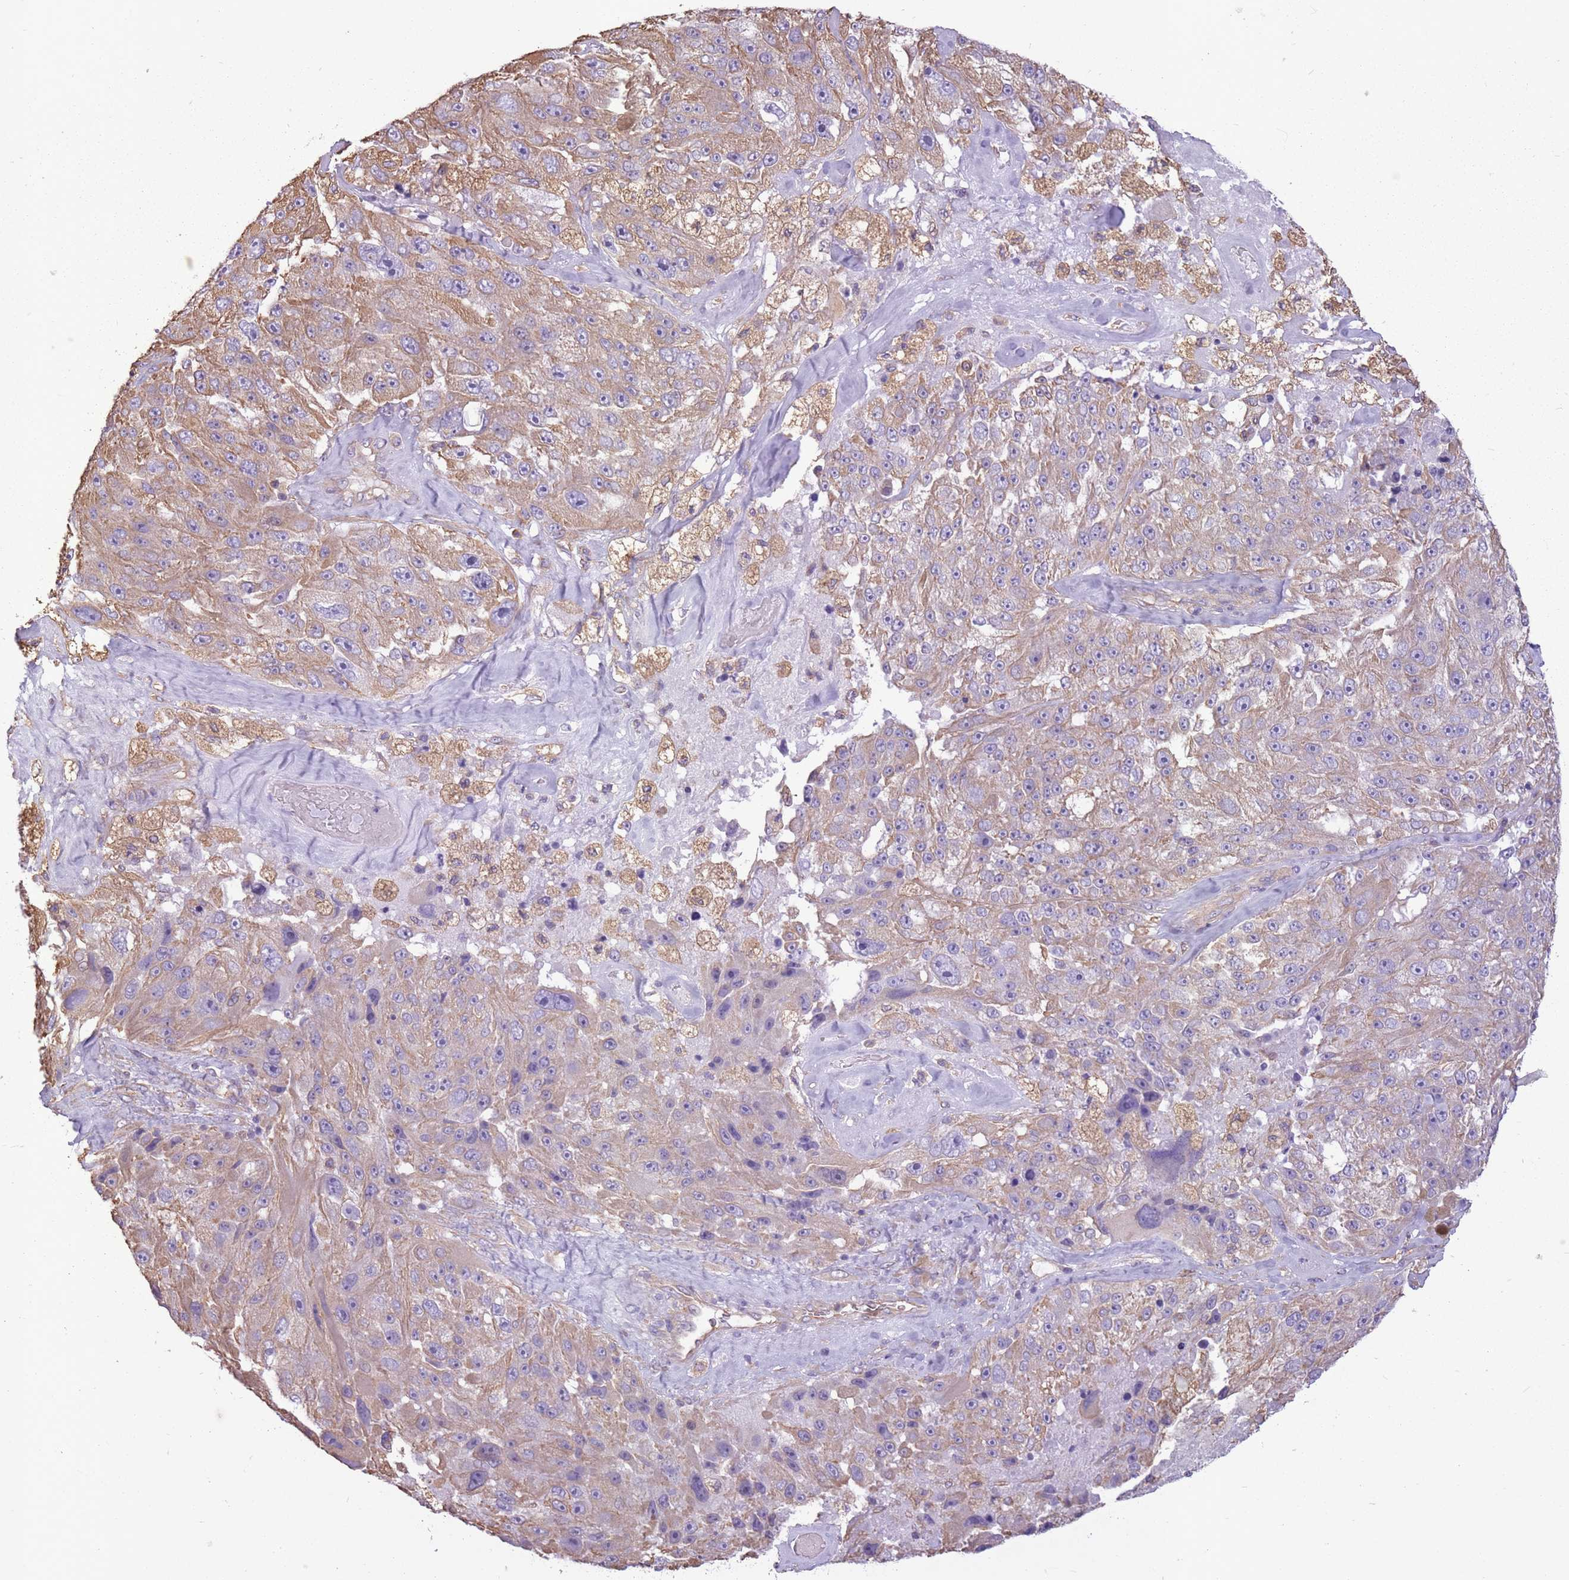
{"staining": {"intensity": "moderate", "quantity": "25%-75%", "location": "cytoplasmic/membranous"}, "tissue": "melanoma", "cell_type": "Tumor cells", "image_type": "cancer", "snomed": [{"axis": "morphology", "description": "Malignant melanoma, Metastatic site"}, {"axis": "topography", "description": "Lymph node"}], "caption": "This histopathology image reveals melanoma stained with immunohistochemistry to label a protein in brown. The cytoplasmic/membranous of tumor cells show moderate positivity for the protein. Nuclei are counter-stained blue.", "gene": "ADD1", "patient": {"sex": "male", "age": 62}}